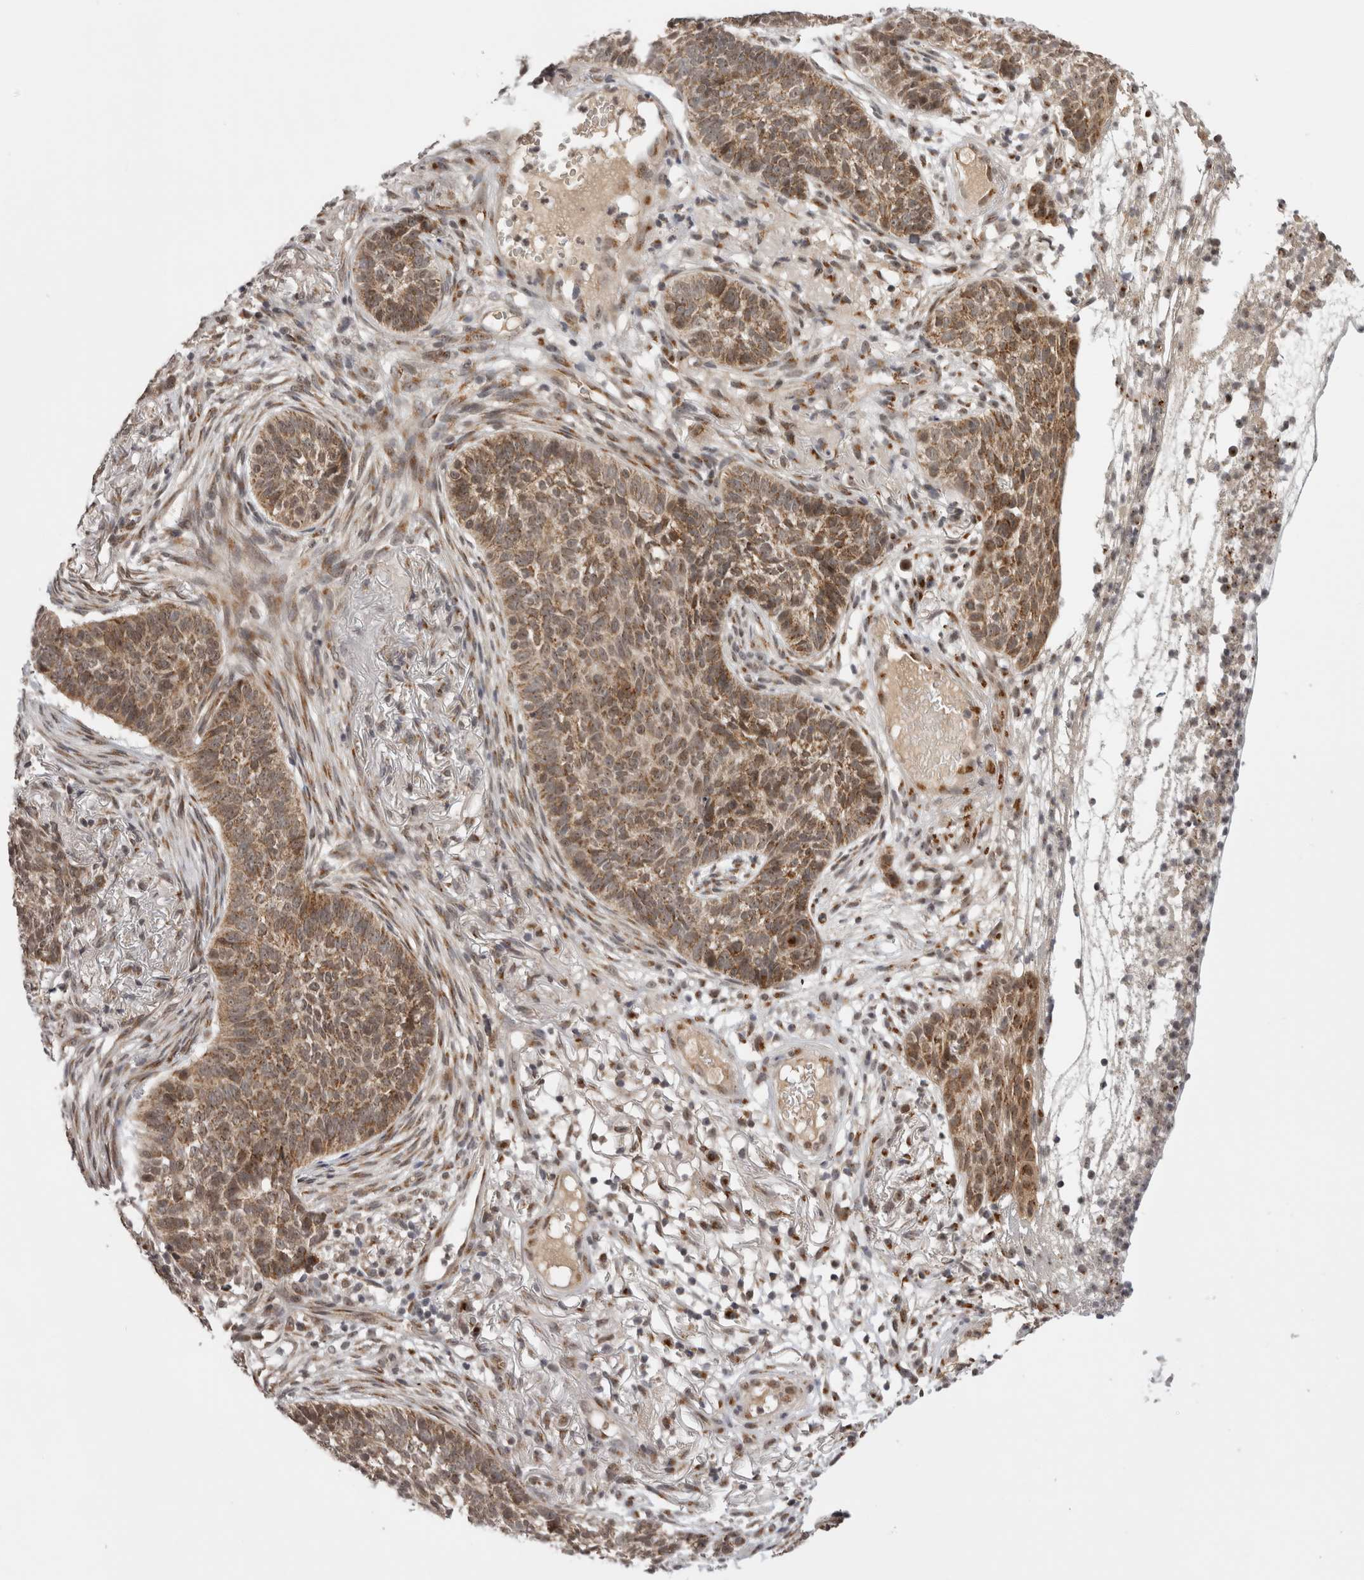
{"staining": {"intensity": "moderate", "quantity": "25%-75%", "location": "cytoplasmic/membranous"}, "tissue": "skin cancer", "cell_type": "Tumor cells", "image_type": "cancer", "snomed": [{"axis": "morphology", "description": "Basal cell carcinoma"}, {"axis": "topography", "description": "Skin"}], "caption": "IHC micrograph of neoplastic tissue: skin cancer stained using immunohistochemistry (IHC) displays medium levels of moderate protein expression localized specifically in the cytoplasmic/membranous of tumor cells, appearing as a cytoplasmic/membranous brown color.", "gene": "TMEM65", "patient": {"sex": "male", "age": 85}}